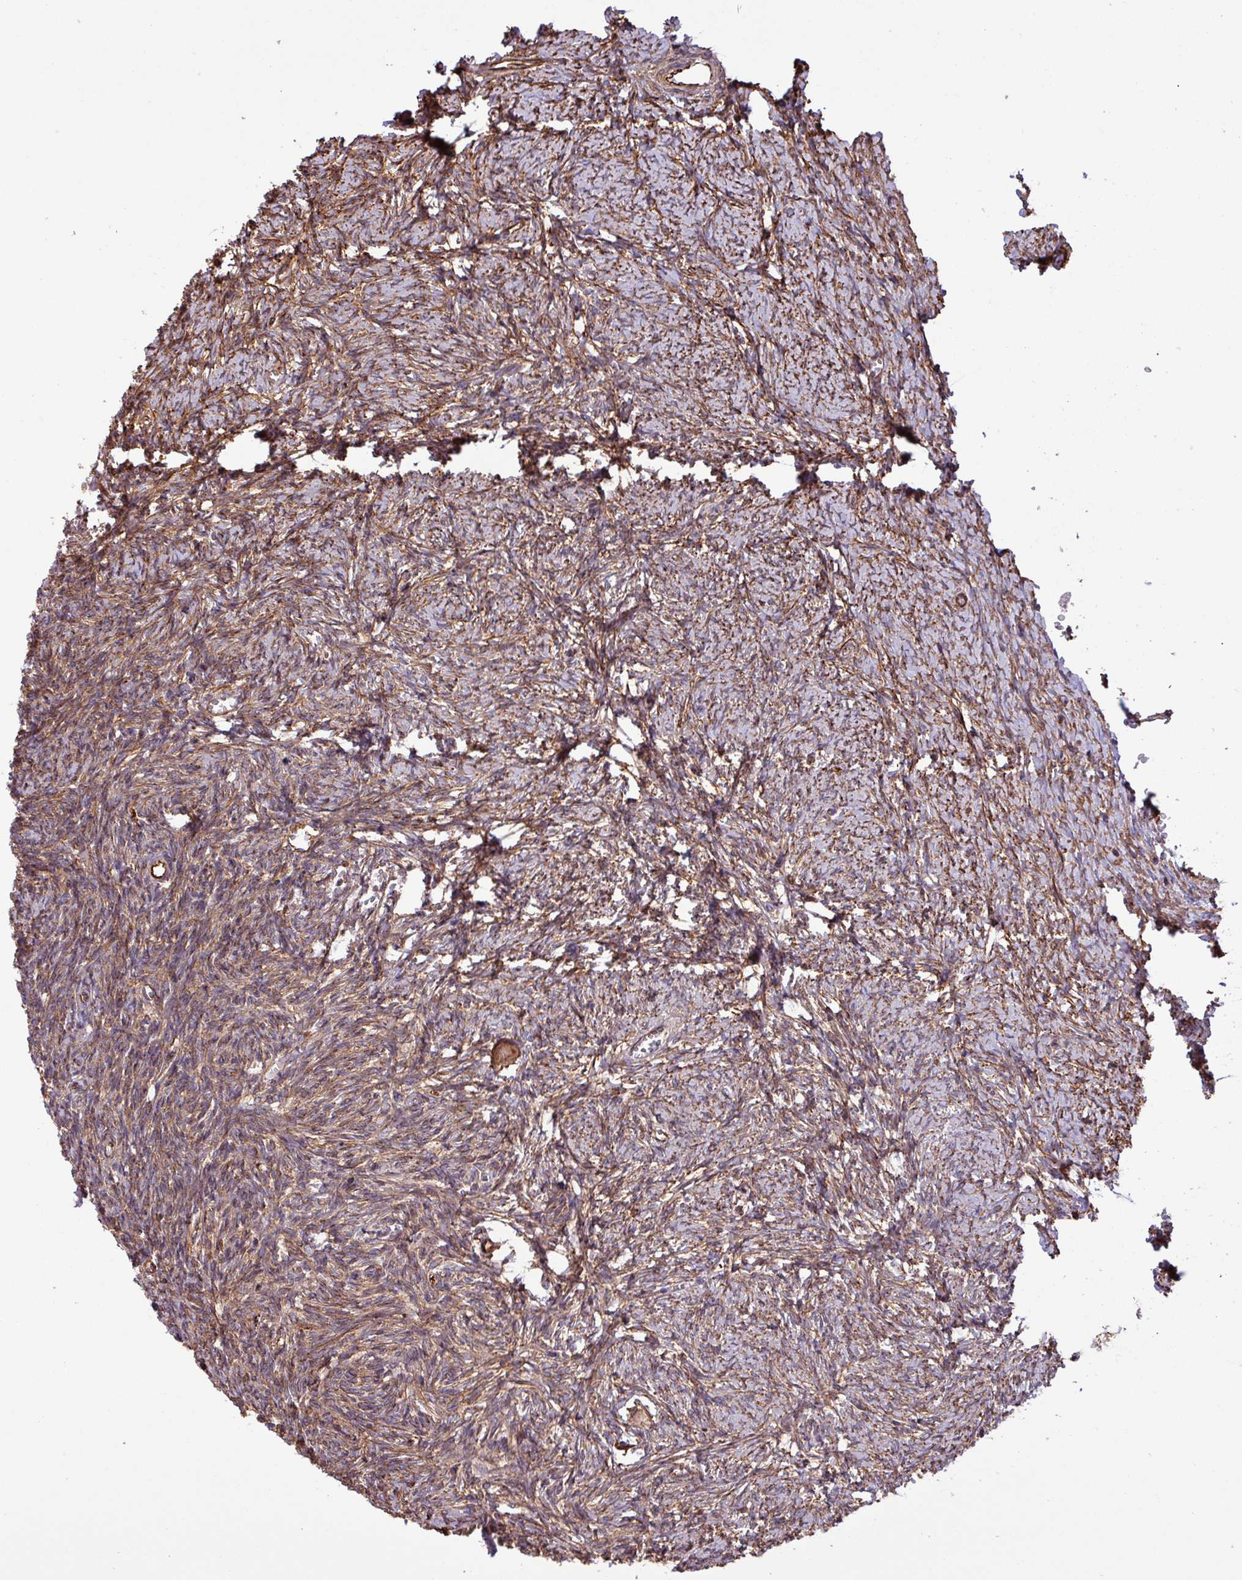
{"staining": {"intensity": "strong", "quantity": ">75%", "location": "cytoplasmic/membranous"}, "tissue": "ovary", "cell_type": "Follicle cells", "image_type": "normal", "snomed": [{"axis": "morphology", "description": "Normal tissue, NOS"}, {"axis": "topography", "description": "Ovary"}], "caption": "This image shows normal ovary stained with immunohistochemistry to label a protein in brown. The cytoplasmic/membranous of follicle cells show strong positivity for the protein. Nuclei are counter-stained blue.", "gene": "ZNF300", "patient": {"sex": "female", "age": 39}}